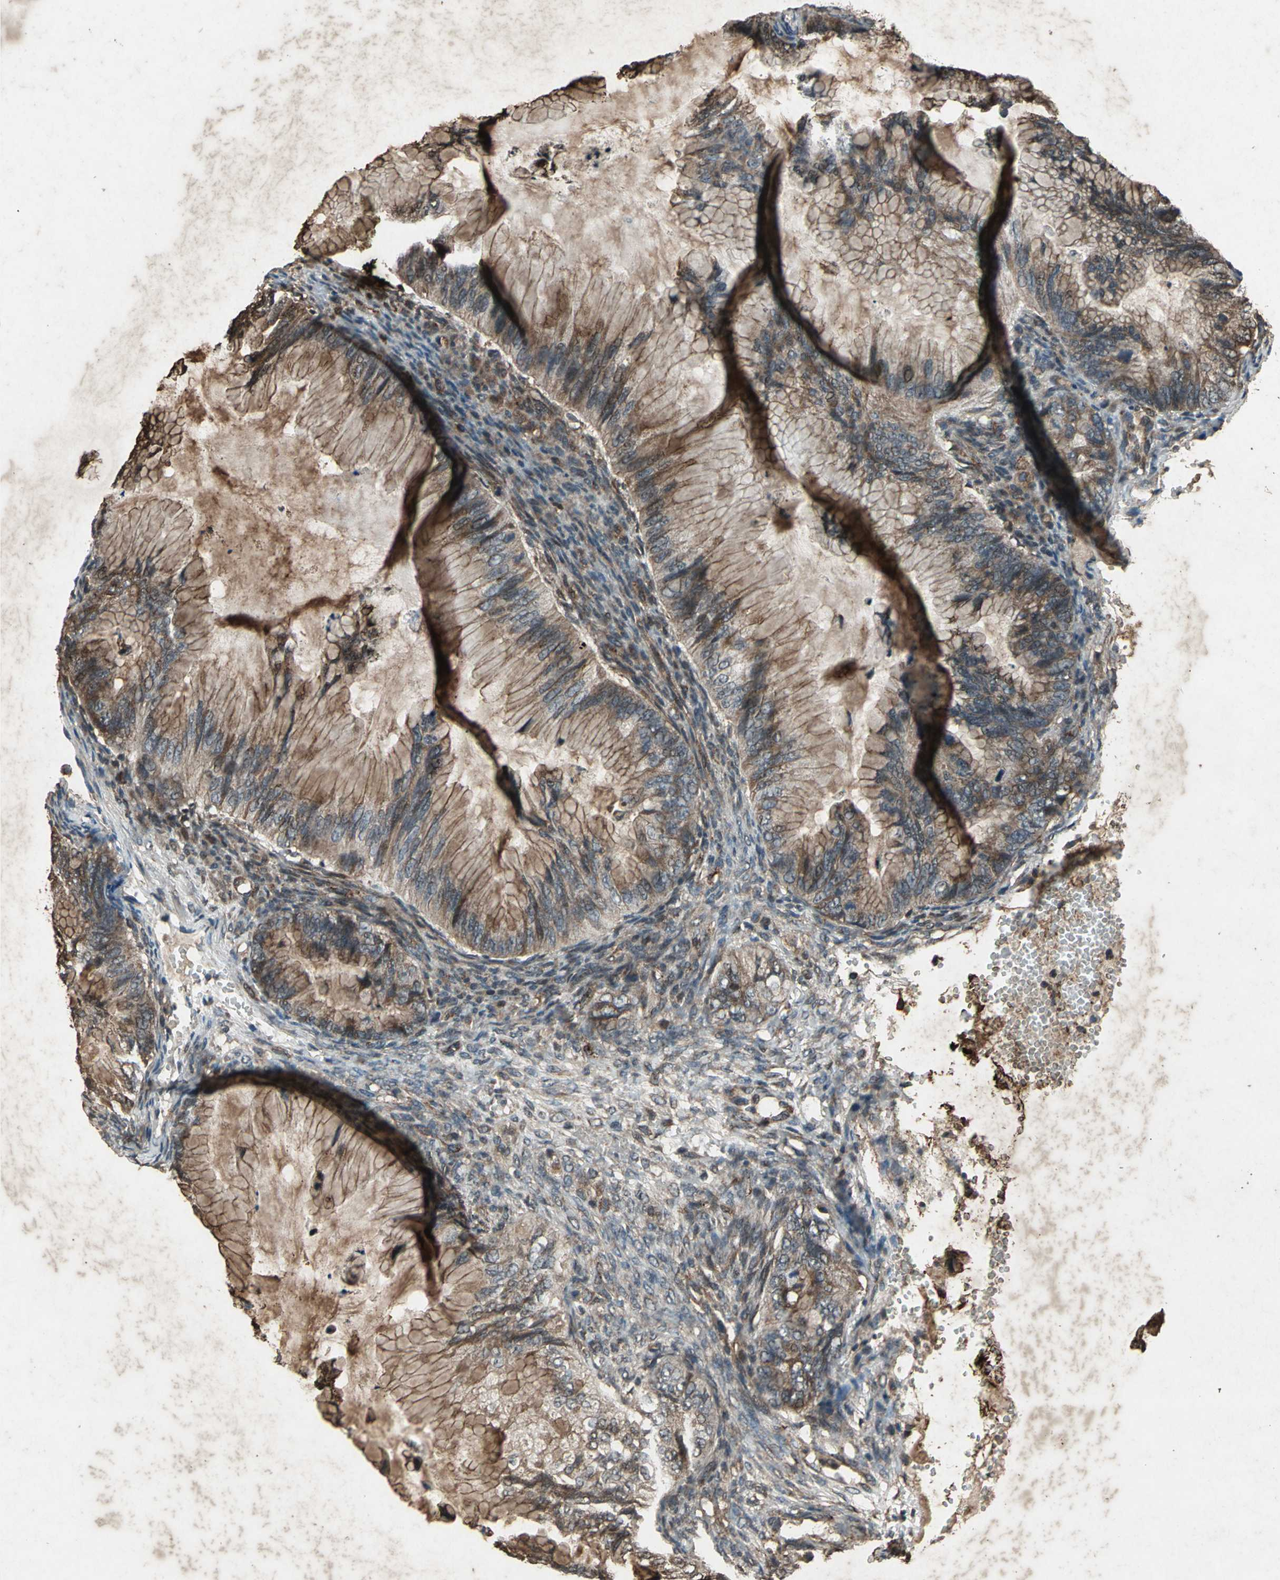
{"staining": {"intensity": "strong", "quantity": ">75%", "location": "cytoplasmic/membranous"}, "tissue": "ovarian cancer", "cell_type": "Tumor cells", "image_type": "cancer", "snomed": [{"axis": "morphology", "description": "Cystadenocarcinoma, mucinous, NOS"}, {"axis": "topography", "description": "Ovary"}], "caption": "A brown stain shows strong cytoplasmic/membranous positivity of a protein in human mucinous cystadenocarcinoma (ovarian) tumor cells. The staining was performed using DAB (3,3'-diaminobenzidine) to visualize the protein expression in brown, while the nuclei were stained in blue with hematoxylin (Magnification: 20x).", "gene": "SEPTIN4", "patient": {"sex": "female", "age": 36}}